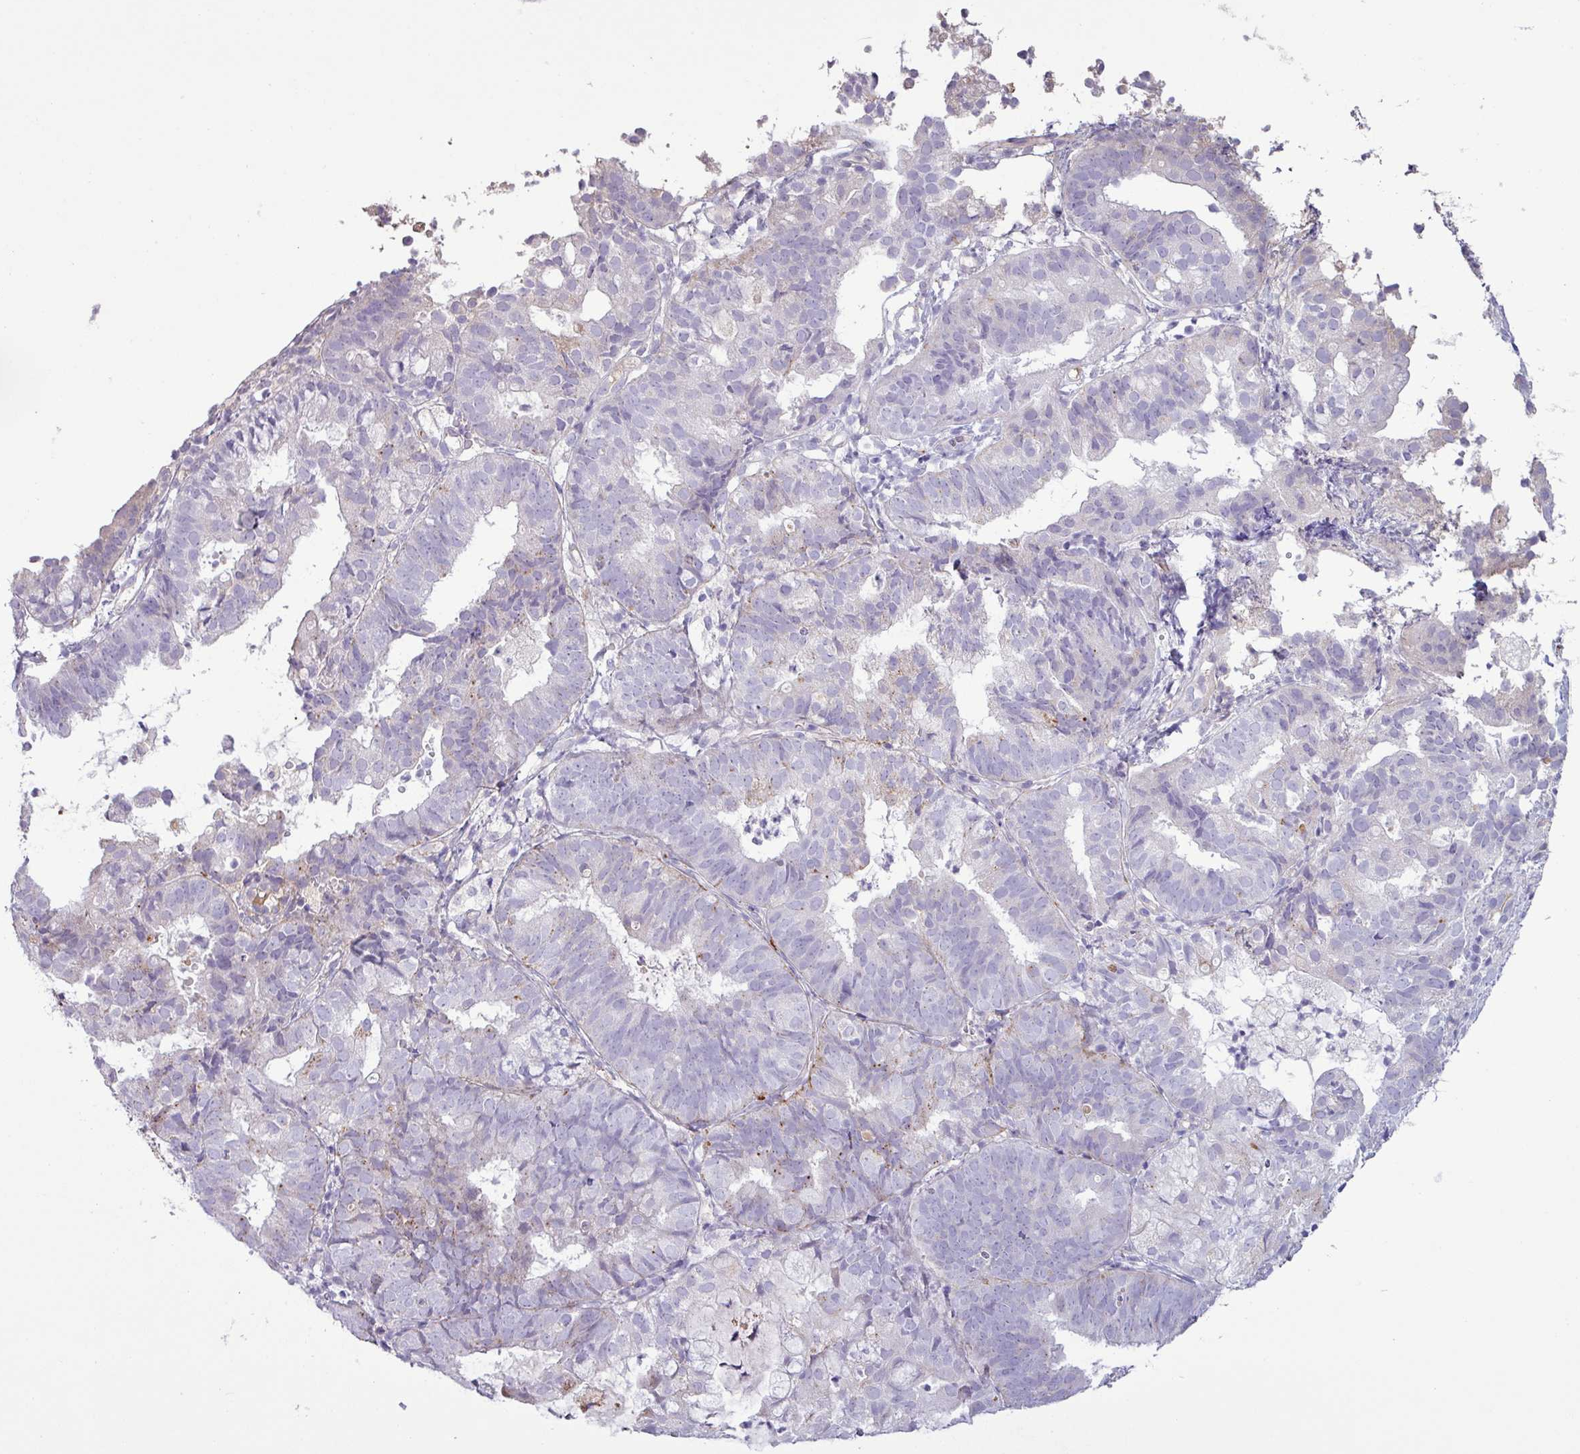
{"staining": {"intensity": "negative", "quantity": "none", "location": "none"}, "tissue": "endometrial cancer", "cell_type": "Tumor cells", "image_type": "cancer", "snomed": [{"axis": "morphology", "description": "Adenocarcinoma, NOS"}, {"axis": "topography", "description": "Endometrium"}], "caption": "The IHC micrograph has no significant expression in tumor cells of adenocarcinoma (endometrial) tissue.", "gene": "C4B", "patient": {"sex": "female", "age": 80}}